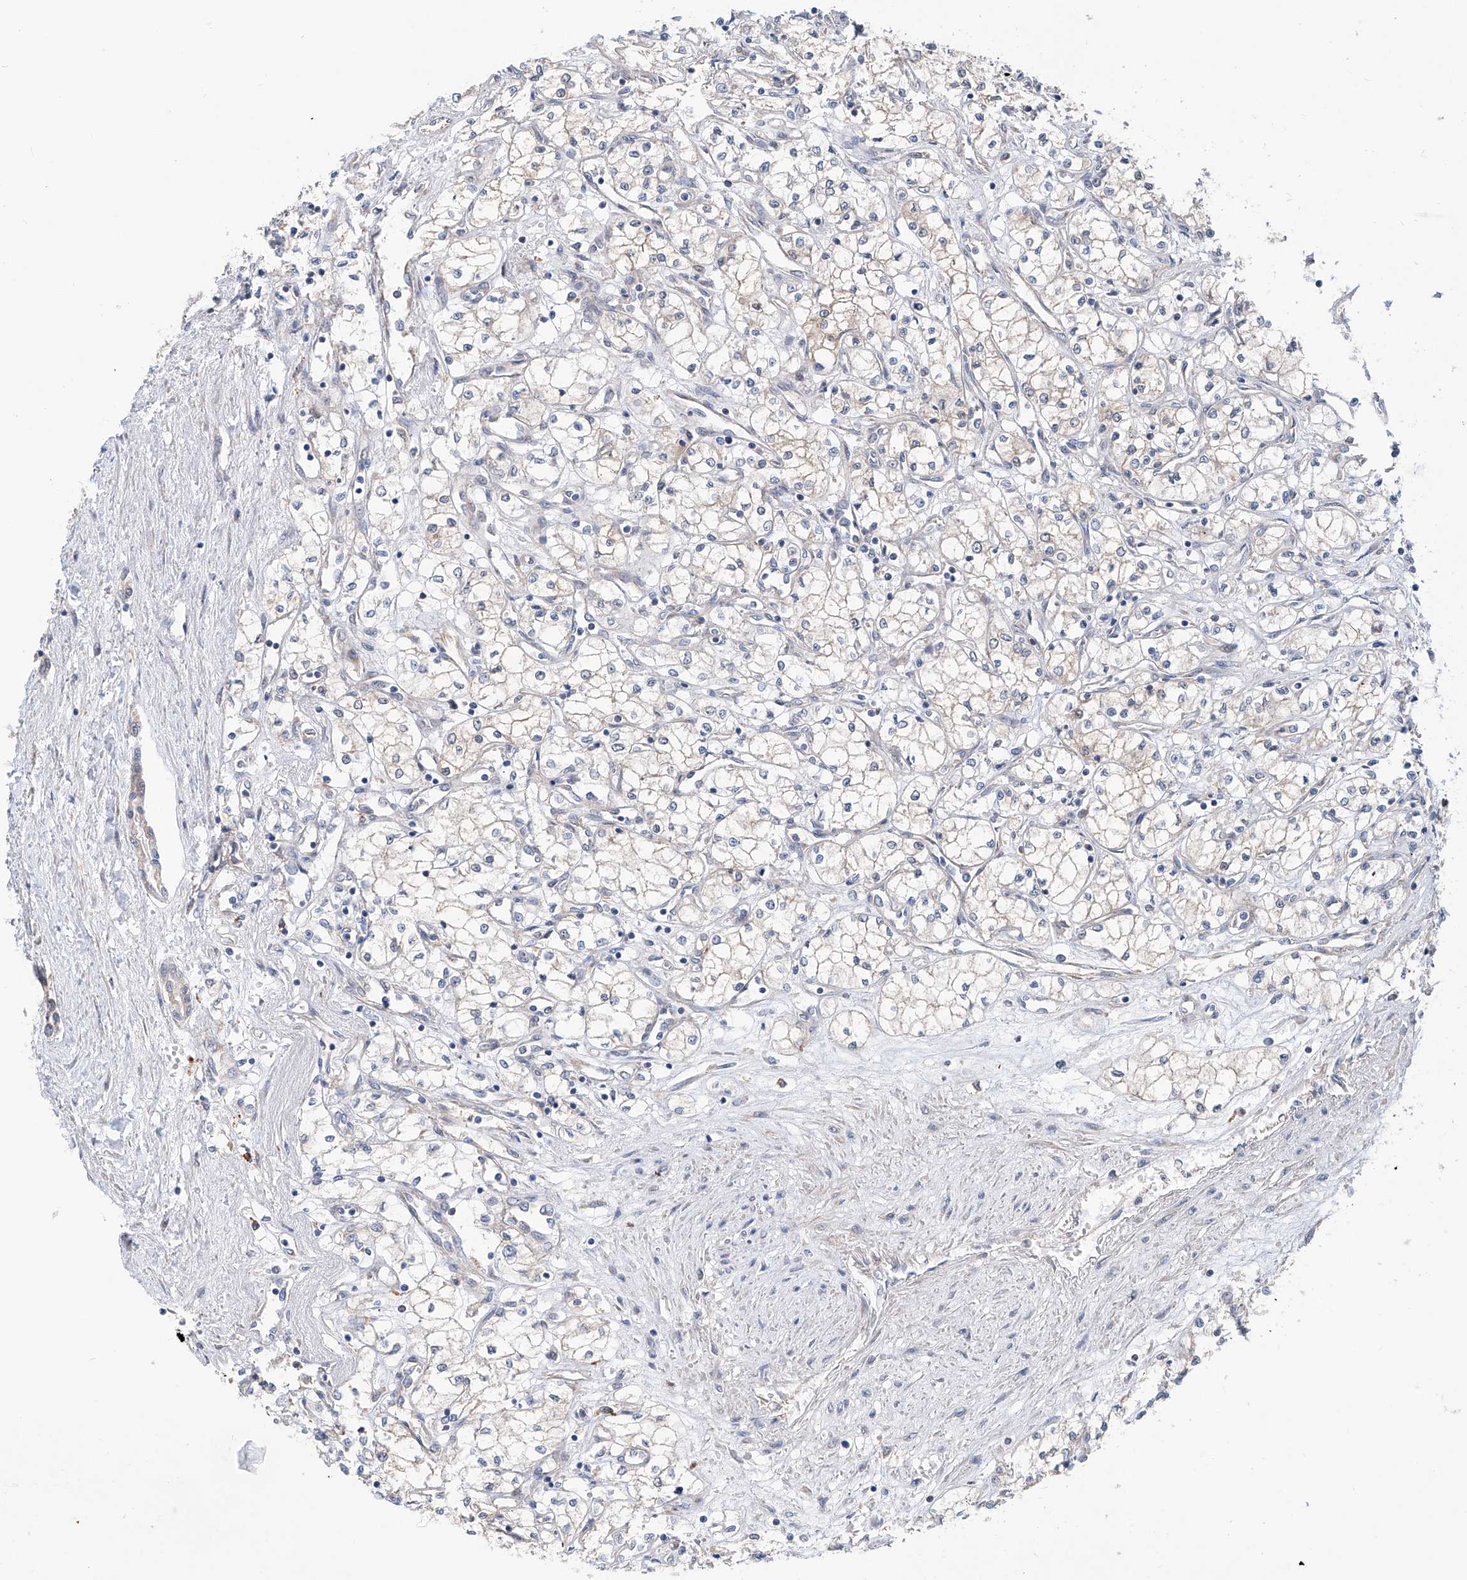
{"staining": {"intensity": "weak", "quantity": "<25%", "location": "cytoplasmic/membranous"}, "tissue": "renal cancer", "cell_type": "Tumor cells", "image_type": "cancer", "snomed": [{"axis": "morphology", "description": "Adenocarcinoma, NOS"}, {"axis": "topography", "description": "Kidney"}], "caption": "Adenocarcinoma (renal) was stained to show a protein in brown. There is no significant staining in tumor cells.", "gene": "SLC22A7", "patient": {"sex": "male", "age": 59}}